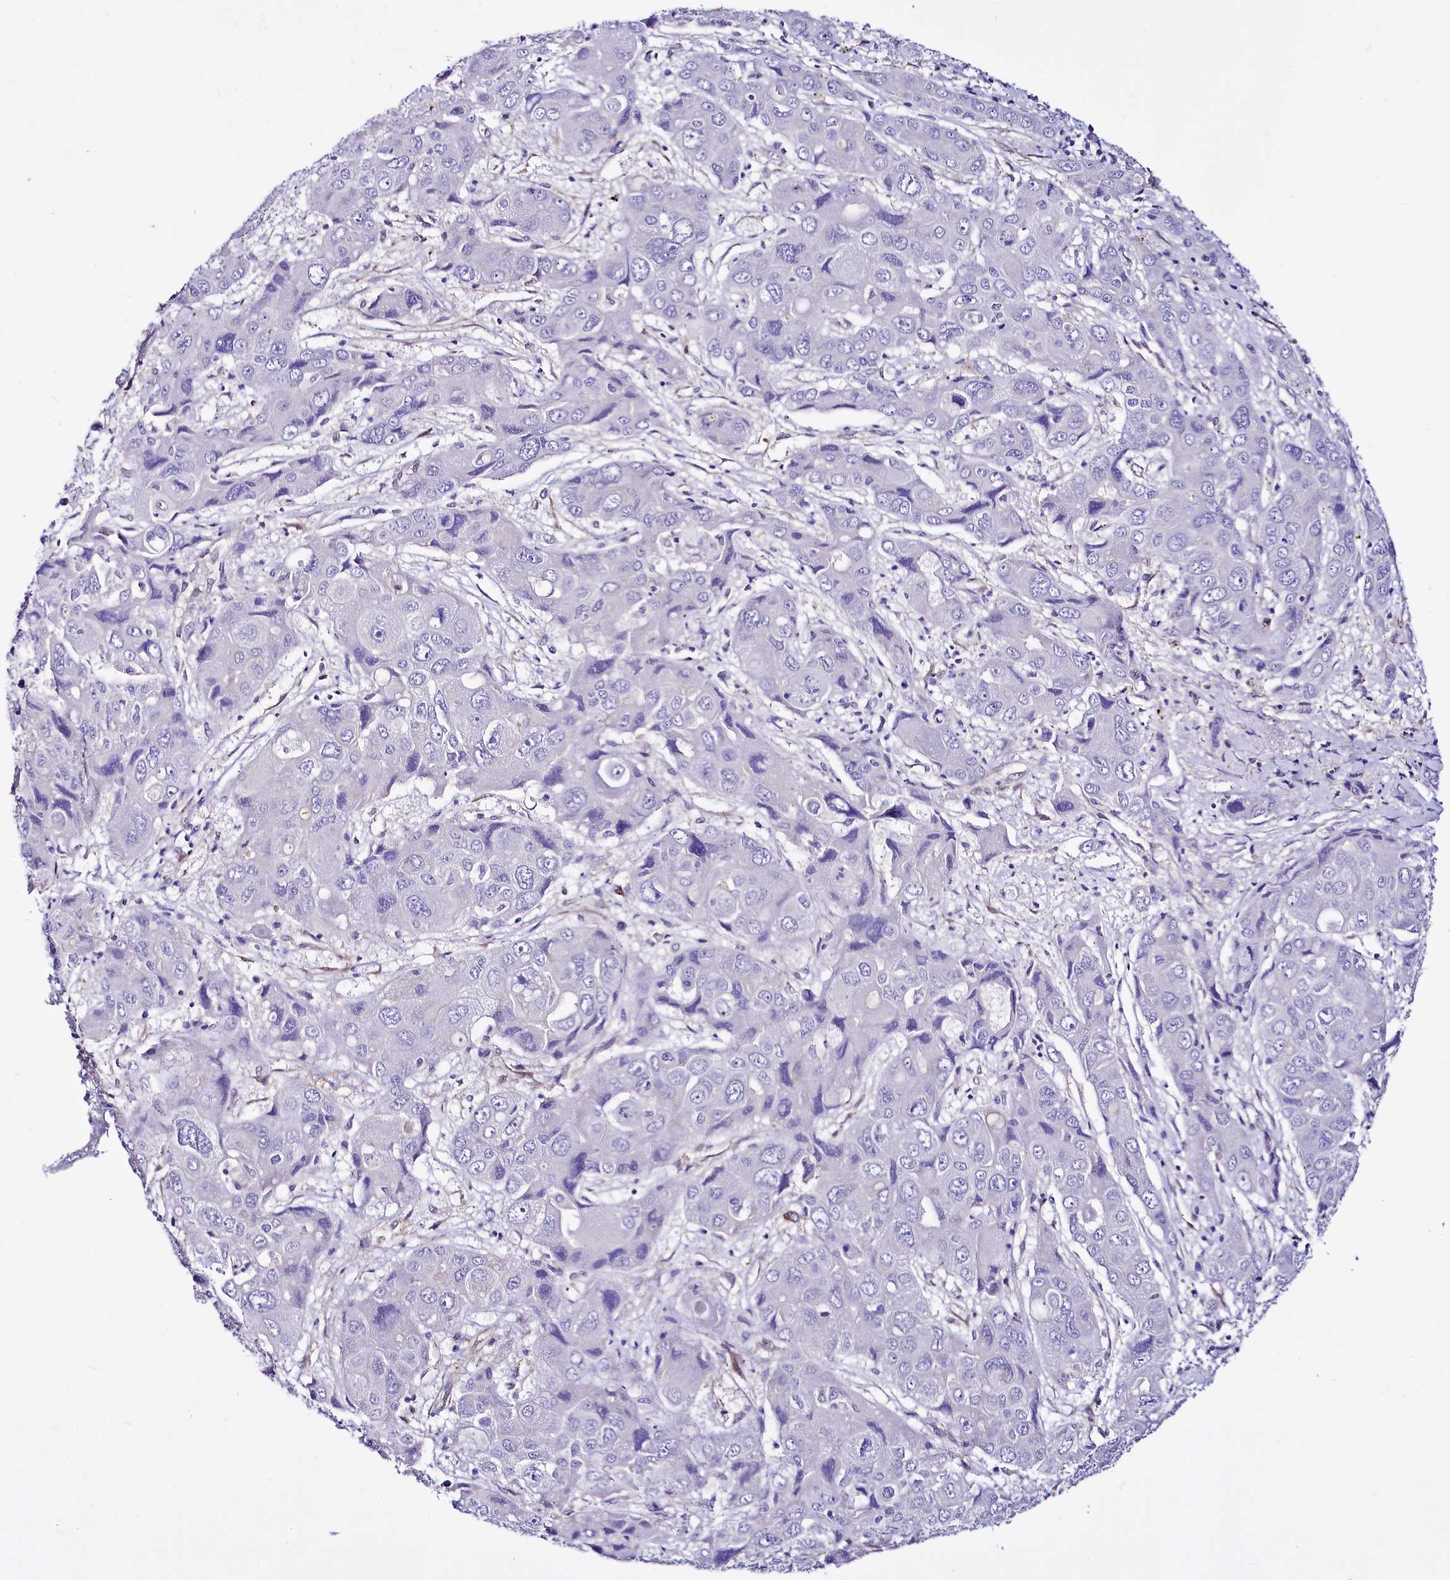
{"staining": {"intensity": "negative", "quantity": "none", "location": "none"}, "tissue": "liver cancer", "cell_type": "Tumor cells", "image_type": "cancer", "snomed": [{"axis": "morphology", "description": "Cholangiocarcinoma"}, {"axis": "topography", "description": "Liver"}], "caption": "IHC image of neoplastic tissue: liver cholangiocarcinoma stained with DAB (3,3'-diaminobenzidine) displays no significant protein positivity in tumor cells.", "gene": "STXBP1", "patient": {"sex": "male", "age": 67}}